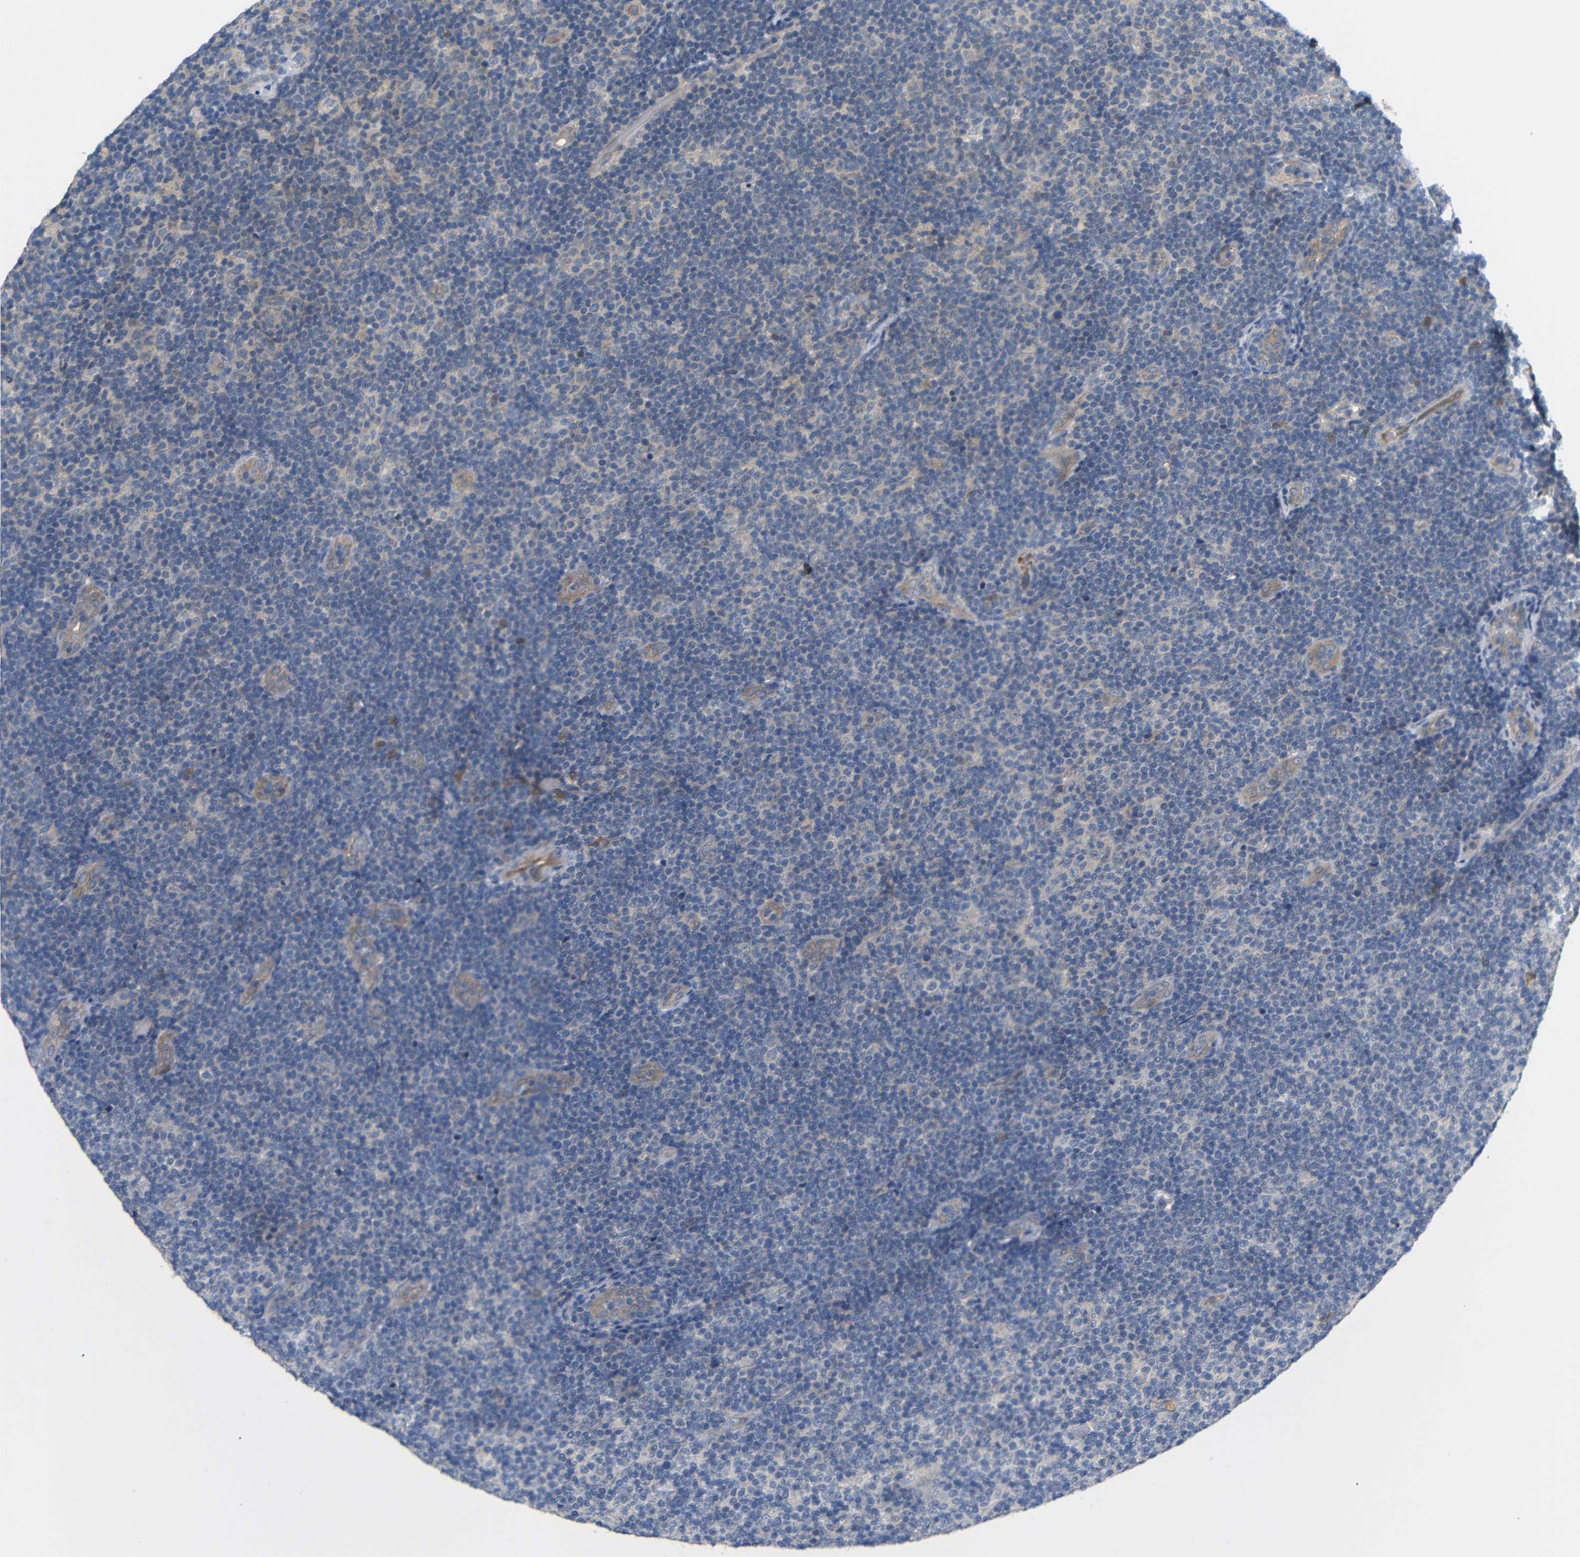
{"staining": {"intensity": "negative", "quantity": "none", "location": "none"}, "tissue": "lymphoma", "cell_type": "Tumor cells", "image_type": "cancer", "snomed": [{"axis": "morphology", "description": "Malignant lymphoma, non-Hodgkin's type, Low grade"}, {"axis": "topography", "description": "Lymph node"}], "caption": "Immunohistochemistry (IHC) of lymphoma displays no positivity in tumor cells. (DAB IHC, high magnification).", "gene": "TBC1D32", "patient": {"sex": "male", "age": 83}}